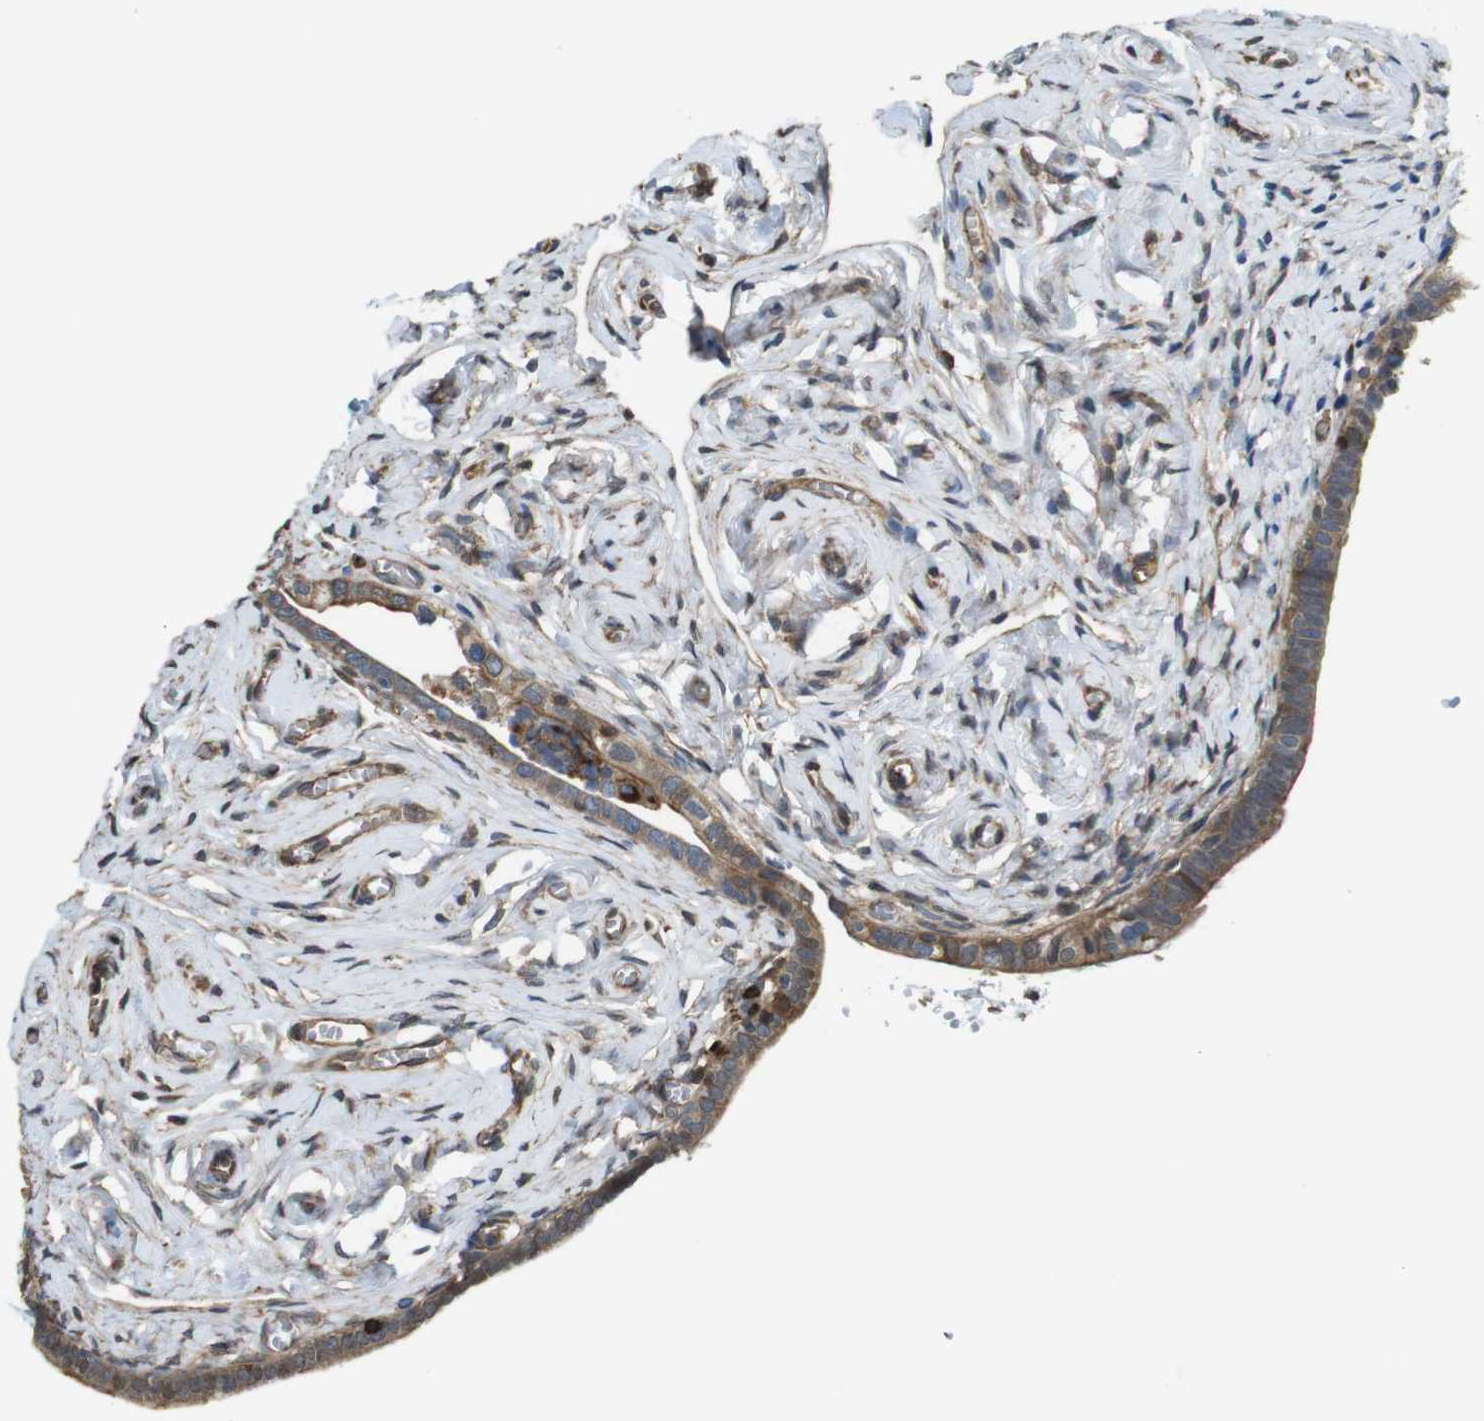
{"staining": {"intensity": "moderate", "quantity": ">75%", "location": "cytoplasmic/membranous"}, "tissue": "fallopian tube", "cell_type": "Glandular cells", "image_type": "normal", "snomed": [{"axis": "morphology", "description": "Normal tissue, NOS"}, {"axis": "topography", "description": "Fallopian tube"}], "caption": "Immunohistochemistry histopathology image of unremarkable fallopian tube: fallopian tube stained using immunohistochemistry shows medium levels of moderate protein expression localized specifically in the cytoplasmic/membranous of glandular cells, appearing as a cytoplasmic/membranous brown color.", "gene": "ARHGDIA", "patient": {"sex": "female", "age": 71}}